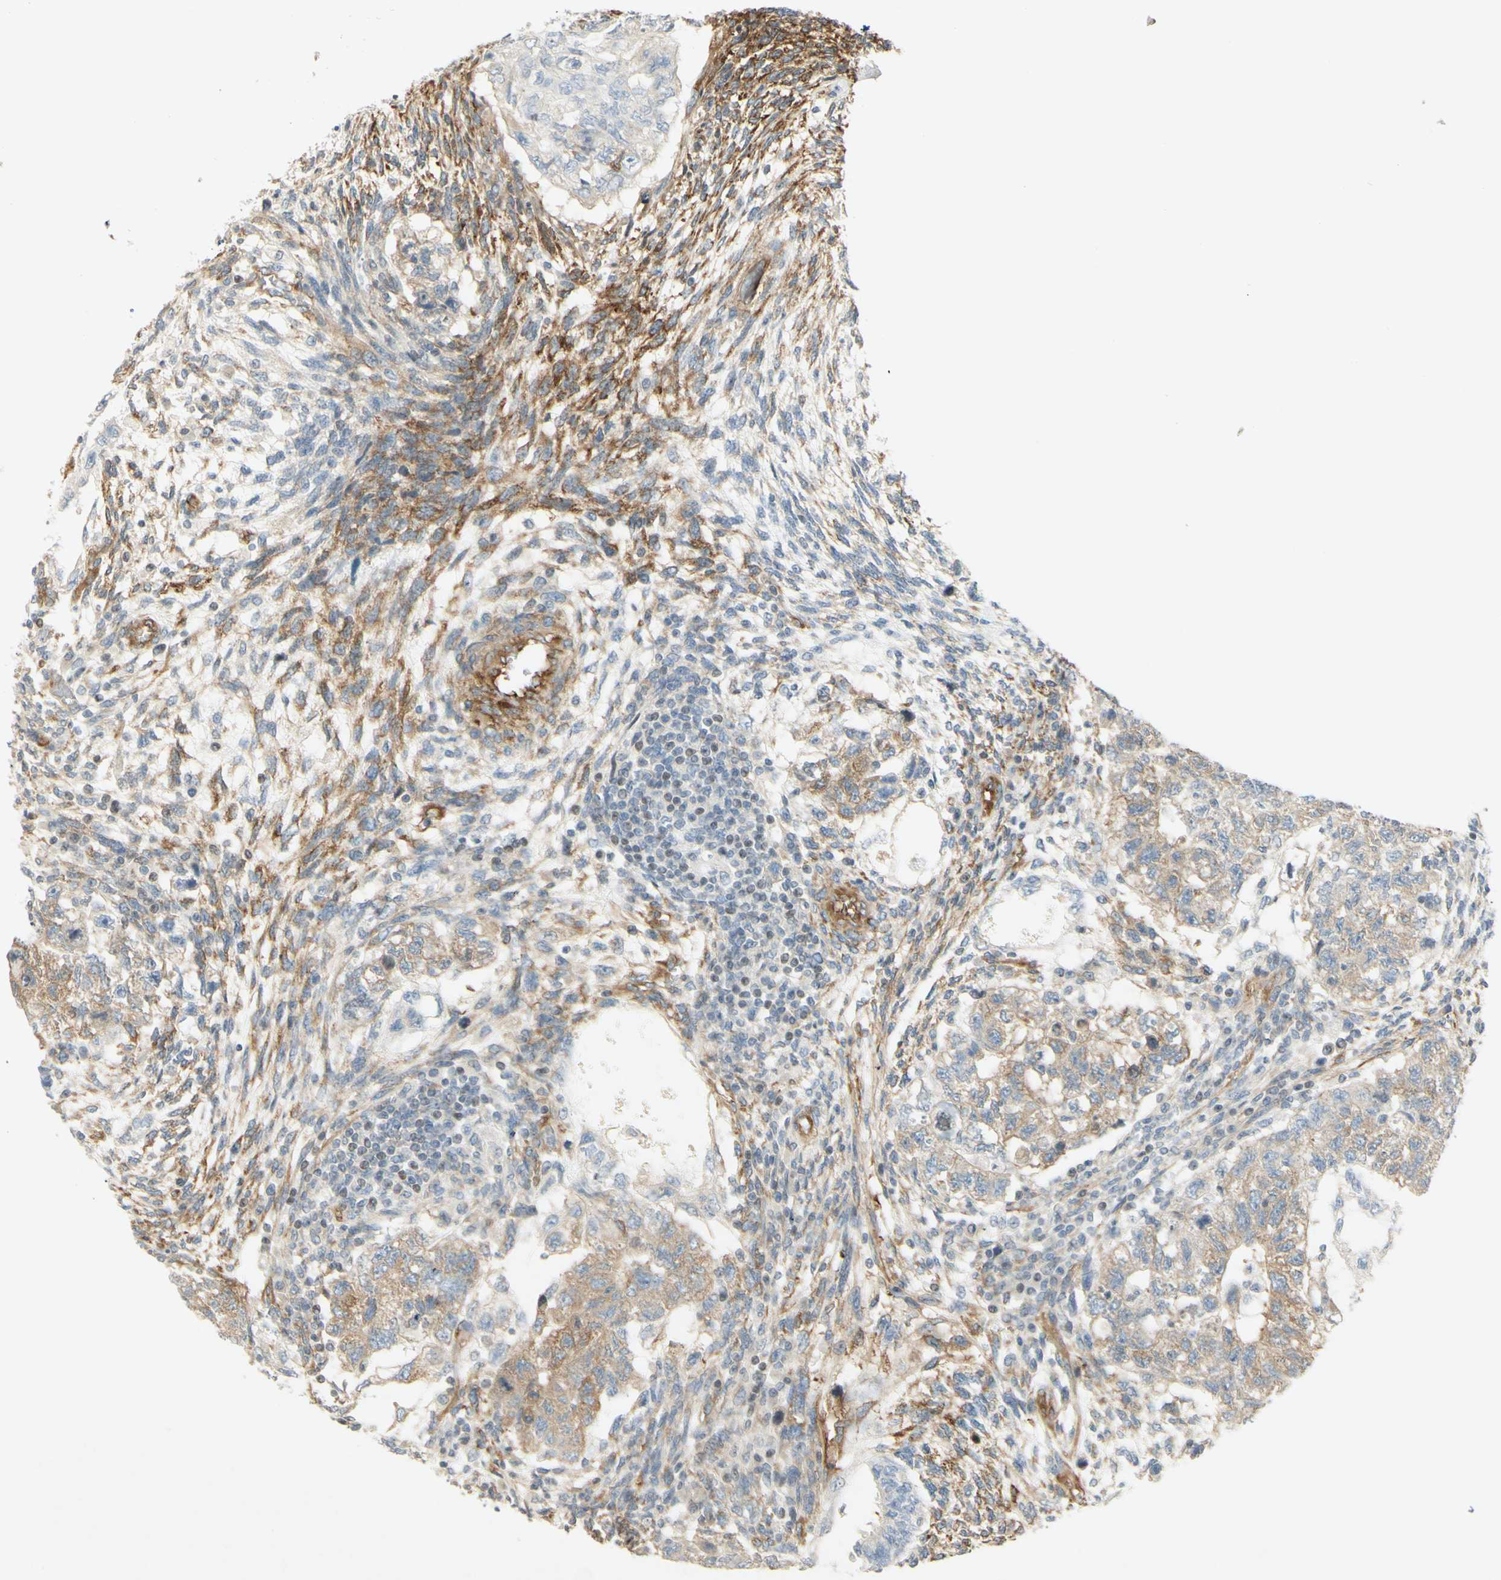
{"staining": {"intensity": "moderate", "quantity": "25%-75%", "location": "cytoplasmic/membranous"}, "tissue": "testis cancer", "cell_type": "Tumor cells", "image_type": "cancer", "snomed": [{"axis": "morphology", "description": "Normal tissue, NOS"}, {"axis": "morphology", "description": "Carcinoma, Embryonal, NOS"}, {"axis": "topography", "description": "Testis"}], "caption": "Tumor cells demonstrate medium levels of moderate cytoplasmic/membranous expression in about 25%-75% of cells in human testis cancer. (DAB (3,3'-diaminobenzidine) = brown stain, brightfield microscopy at high magnification).", "gene": "MAP1B", "patient": {"sex": "male", "age": 36}}